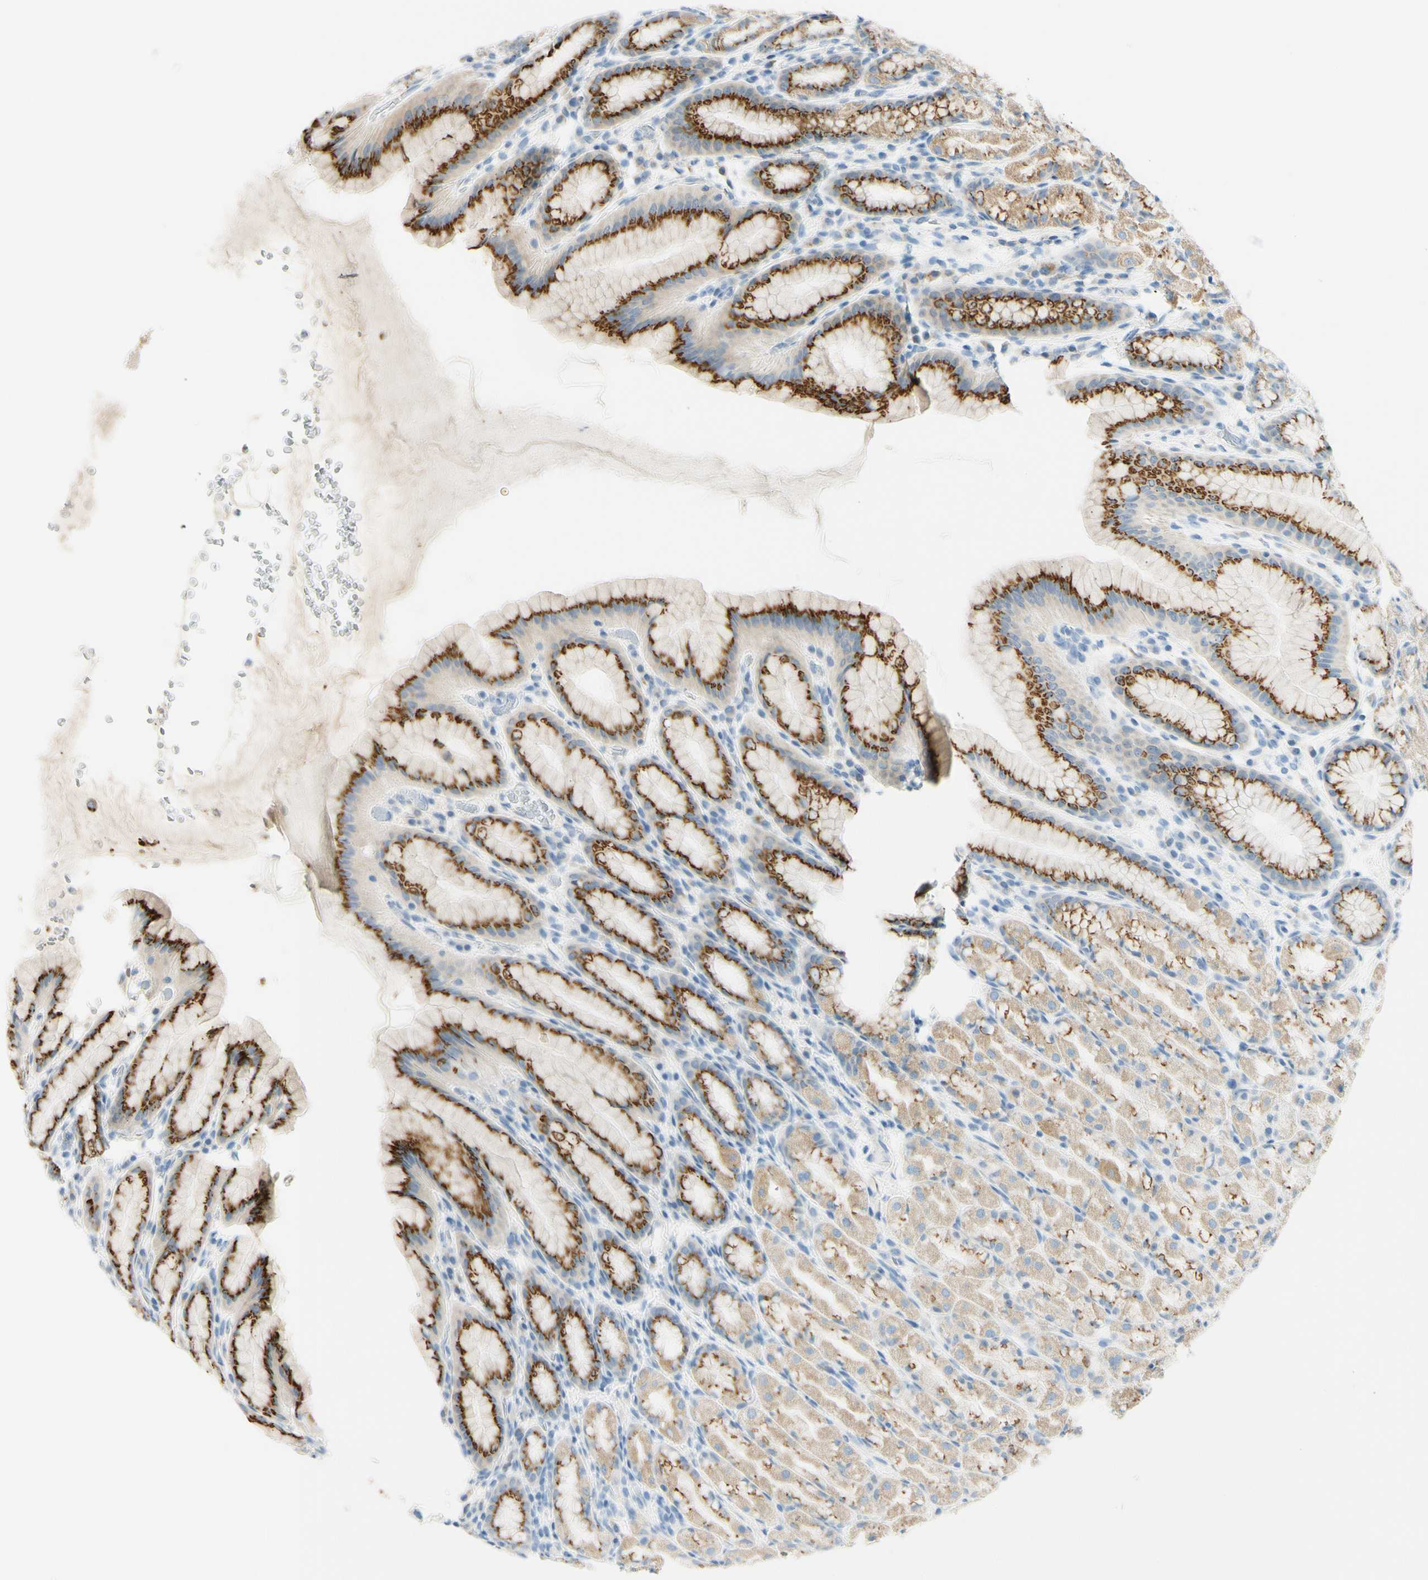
{"staining": {"intensity": "strong", "quantity": ">75%", "location": "cytoplasmic/membranous"}, "tissue": "stomach", "cell_type": "Glandular cells", "image_type": "normal", "snomed": [{"axis": "morphology", "description": "Normal tissue, NOS"}, {"axis": "topography", "description": "Stomach, upper"}], "caption": "Glandular cells reveal high levels of strong cytoplasmic/membranous expression in about >75% of cells in unremarkable human stomach.", "gene": "GALNT5", "patient": {"sex": "male", "age": 68}}